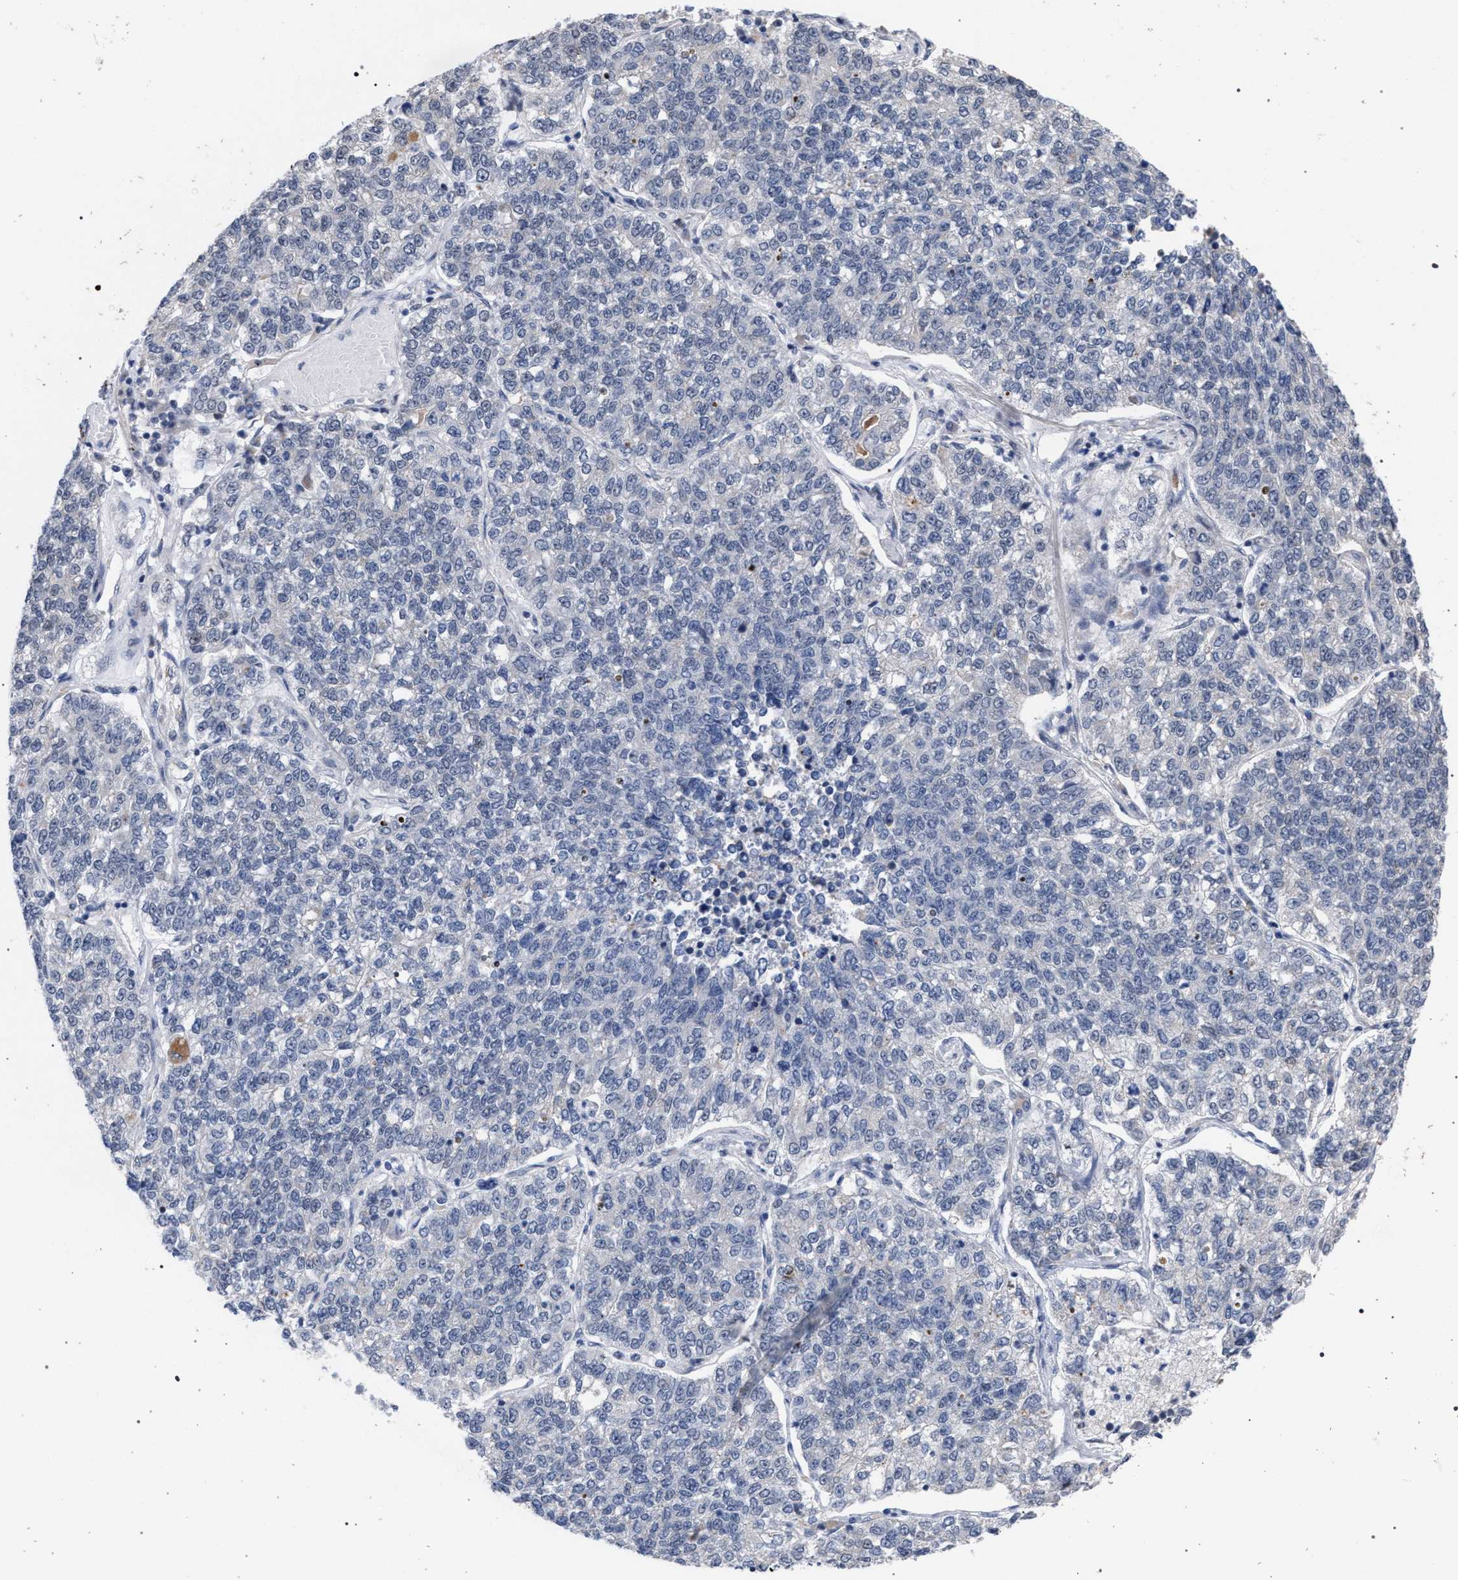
{"staining": {"intensity": "negative", "quantity": "none", "location": "none"}, "tissue": "lung cancer", "cell_type": "Tumor cells", "image_type": "cancer", "snomed": [{"axis": "morphology", "description": "Adenocarcinoma, NOS"}, {"axis": "topography", "description": "Lung"}], "caption": "A micrograph of lung adenocarcinoma stained for a protein displays no brown staining in tumor cells.", "gene": "GOLGA2", "patient": {"sex": "male", "age": 49}}